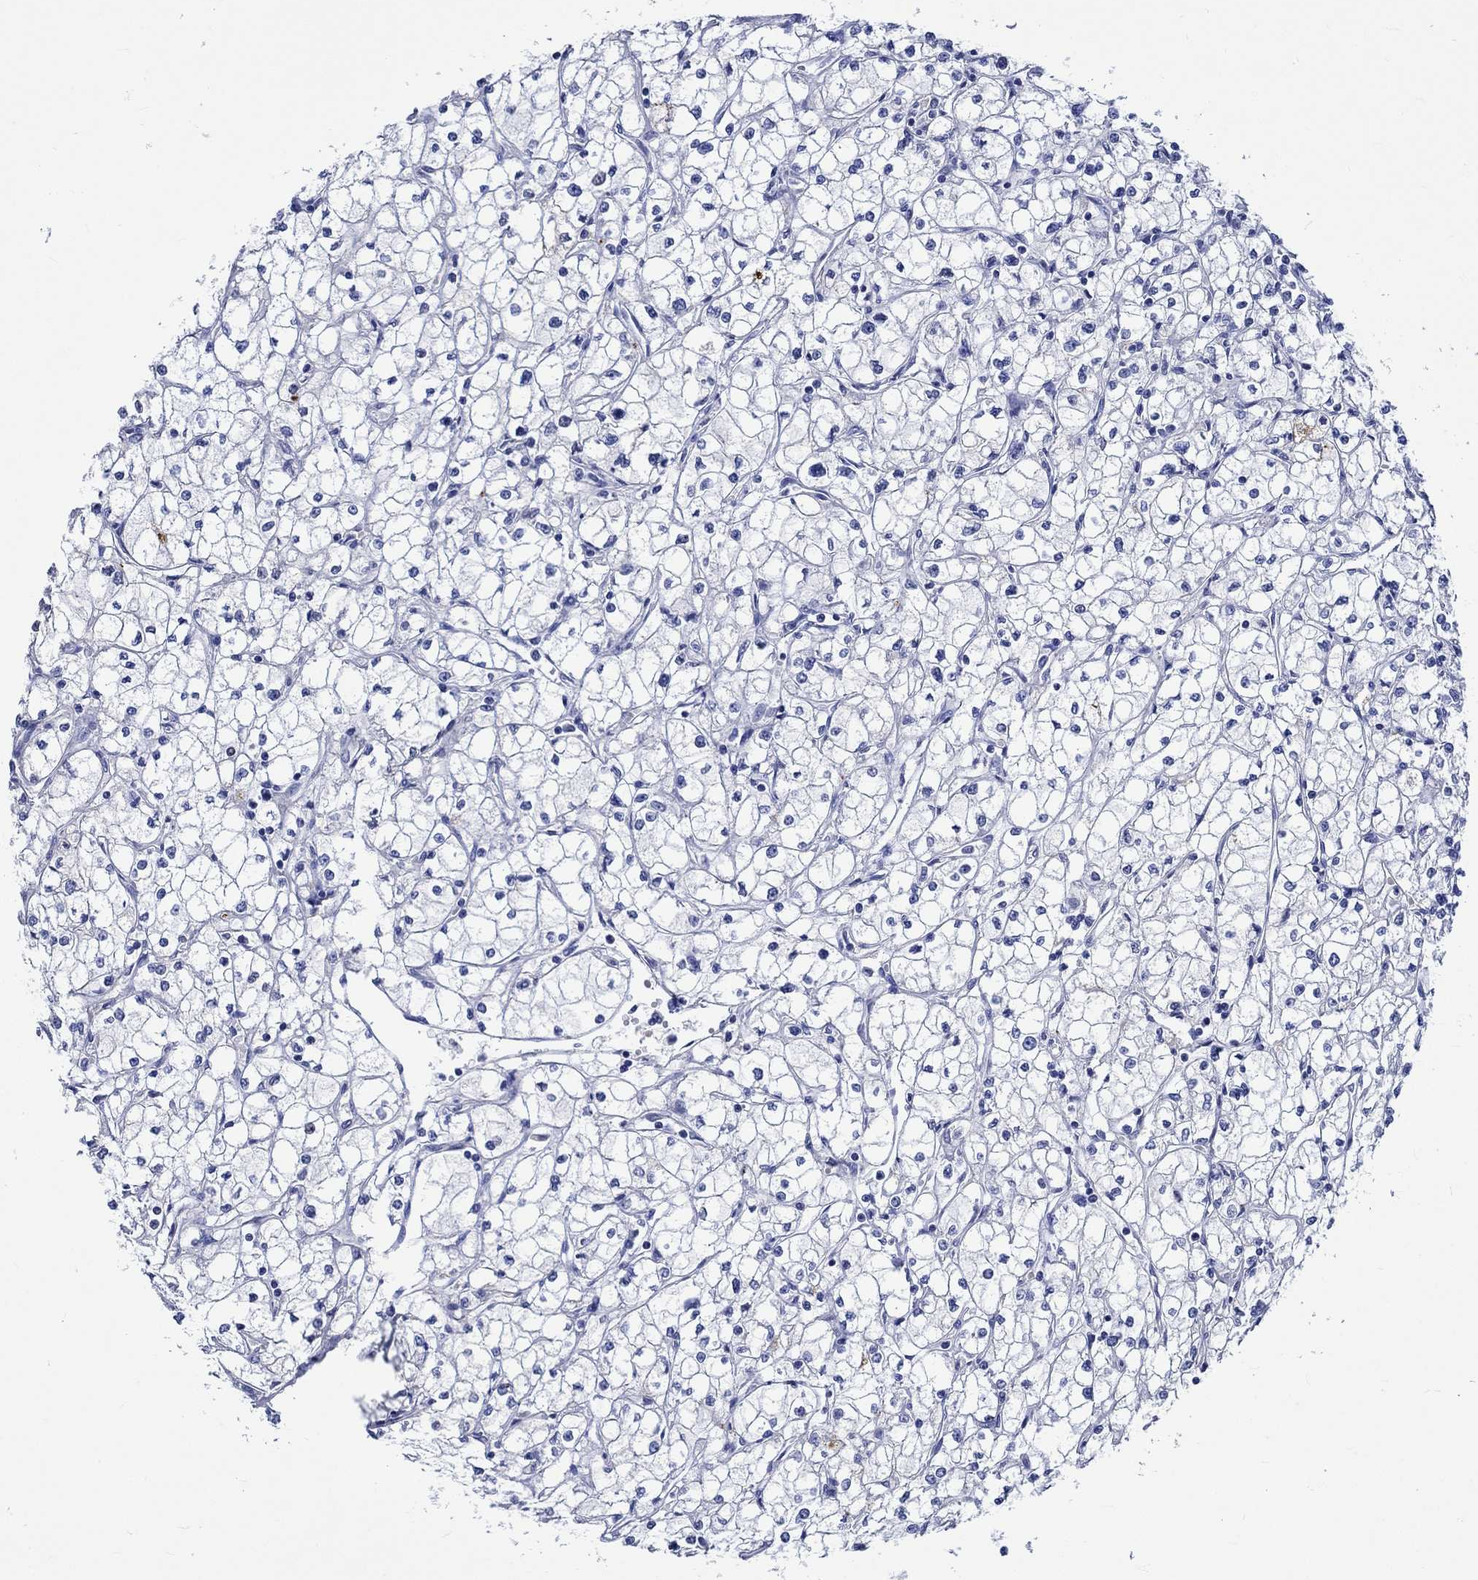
{"staining": {"intensity": "negative", "quantity": "none", "location": "none"}, "tissue": "renal cancer", "cell_type": "Tumor cells", "image_type": "cancer", "snomed": [{"axis": "morphology", "description": "Adenocarcinoma, NOS"}, {"axis": "topography", "description": "Kidney"}], "caption": "Immunohistochemistry (IHC) micrograph of human renal cancer stained for a protein (brown), which reveals no expression in tumor cells.", "gene": "KLHL35", "patient": {"sex": "male", "age": 67}}